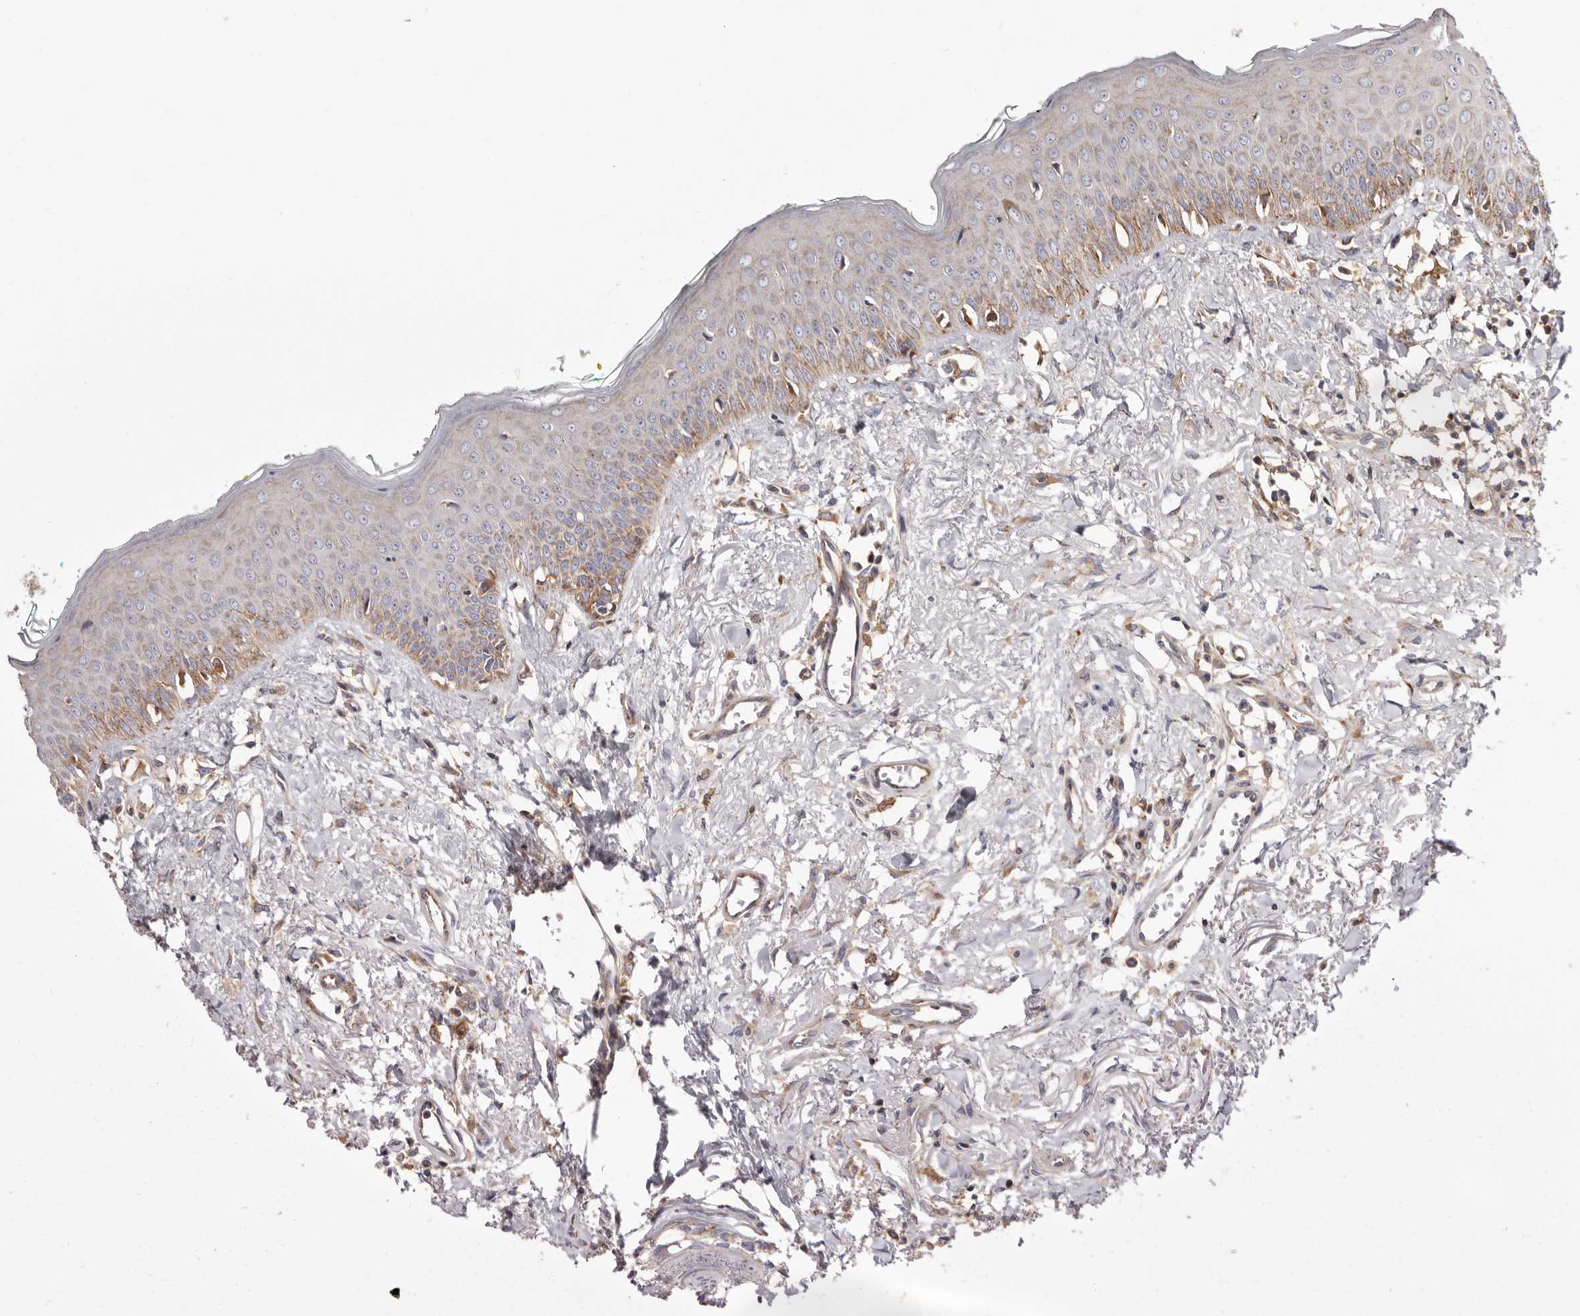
{"staining": {"intensity": "weak", "quantity": "<25%", "location": "cytoplasmic/membranous"}, "tissue": "oral mucosa", "cell_type": "Squamous epithelial cells", "image_type": "normal", "snomed": [{"axis": "morphology", "description": "Normal tissue, NOS"}, {"axis": "topography", "description": "Oral tissue"}], "caption": "Histopathology image shows no protein staining in squamous epithelial cells of normal oral mucosa.", "gene": "COQ8B", "patient": {"sex": "female", "age": 70}}